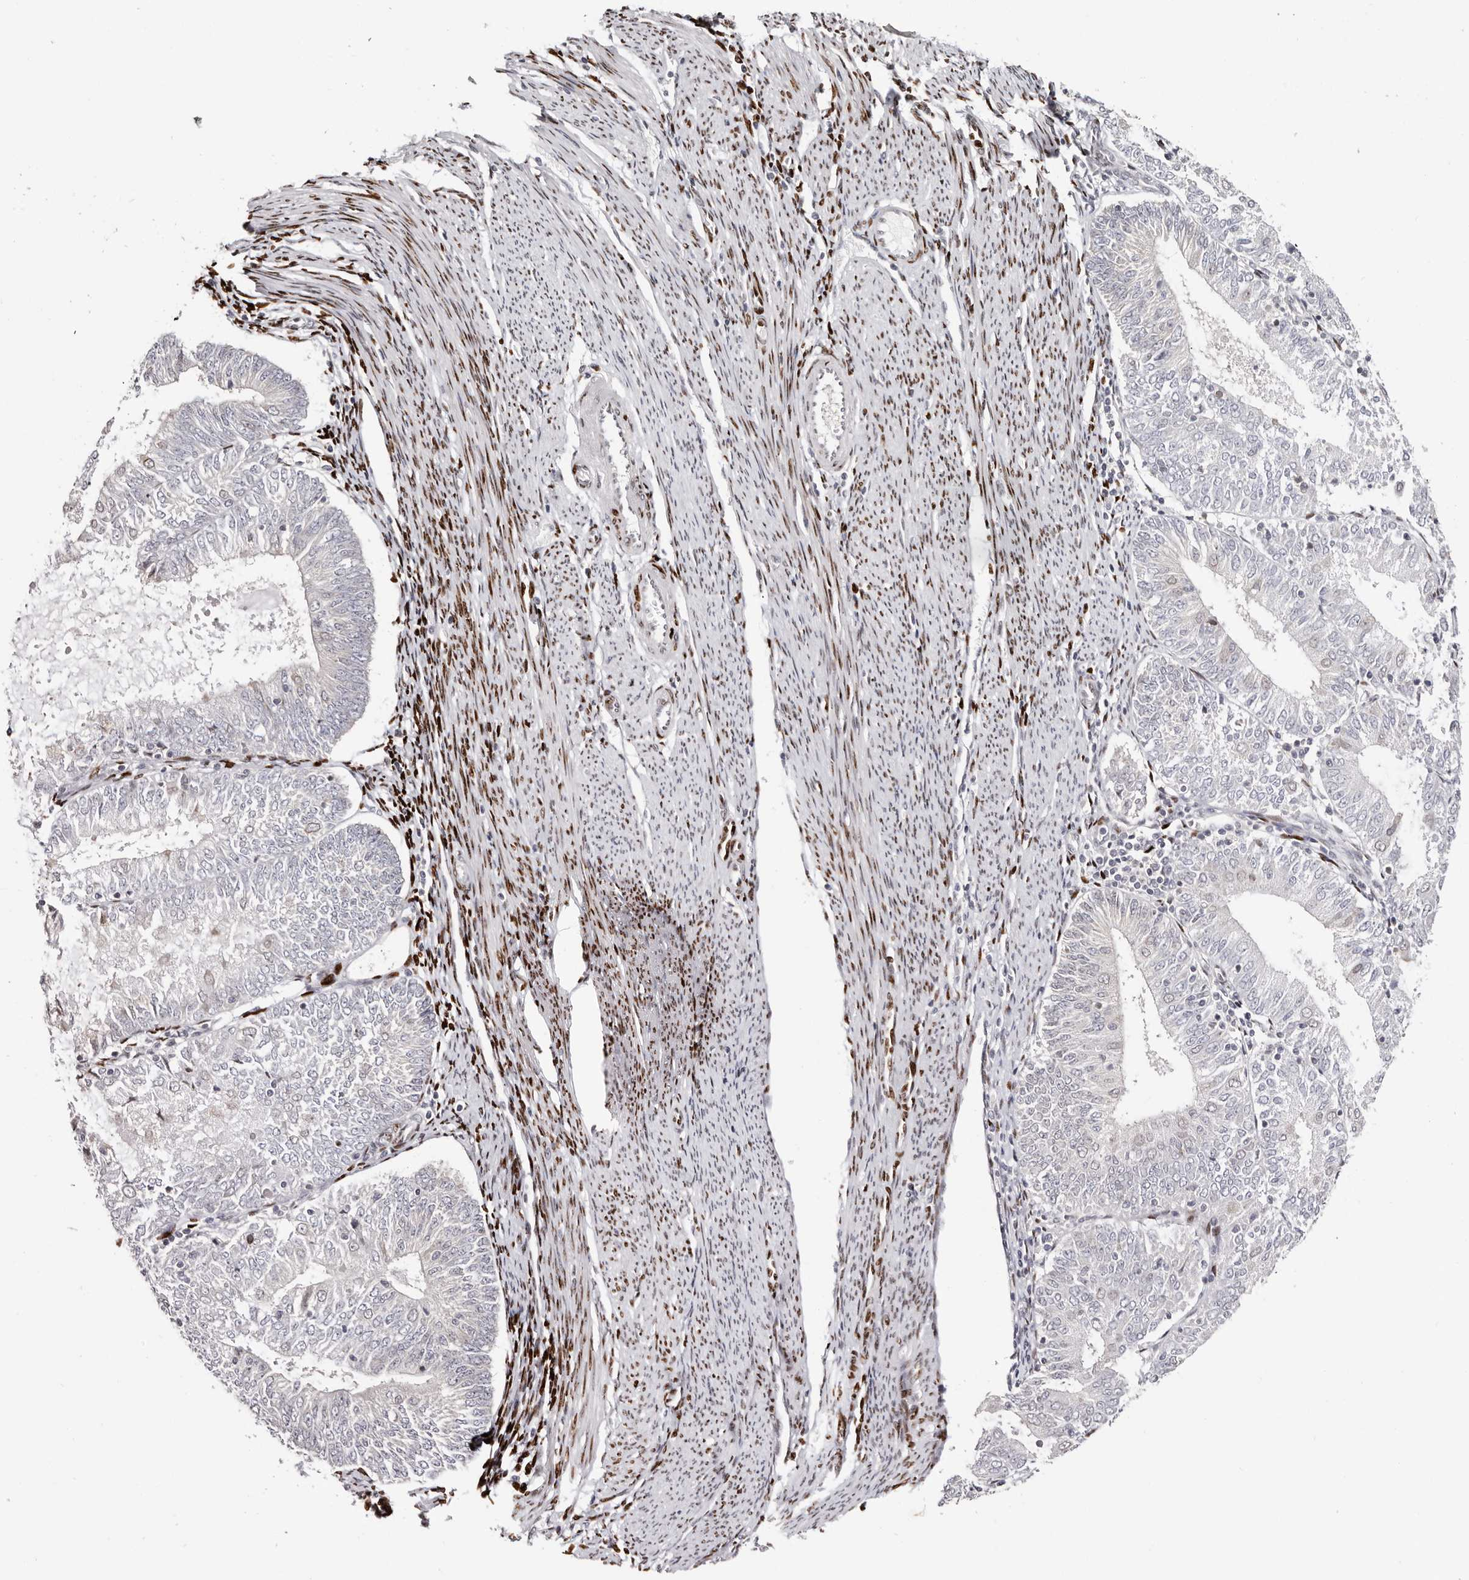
{"staining": {"intensity": "moderate", "quantity": "<25%", "location": "nuclear"}, "tissue": "endometrial cancer", "cell_type": "Tumor cells", "image_type": "cancer", "snomed": [{"axis": "morphology", "description": "Adenocarcinoma, NOS"}, {"axis": "topography", "description": "Endometrium"}], "caption": "The micrograph shows immunohistochemical staining of adenocarcinoma (endometrial). There is moderate nuclear staining is identified in approximately <25% of tumor cells. (brown staining indicates protein expression, while blue staining denotes nuclei).", "gene": "NUP153", "patient": {"sex": "female", "age": 57}}